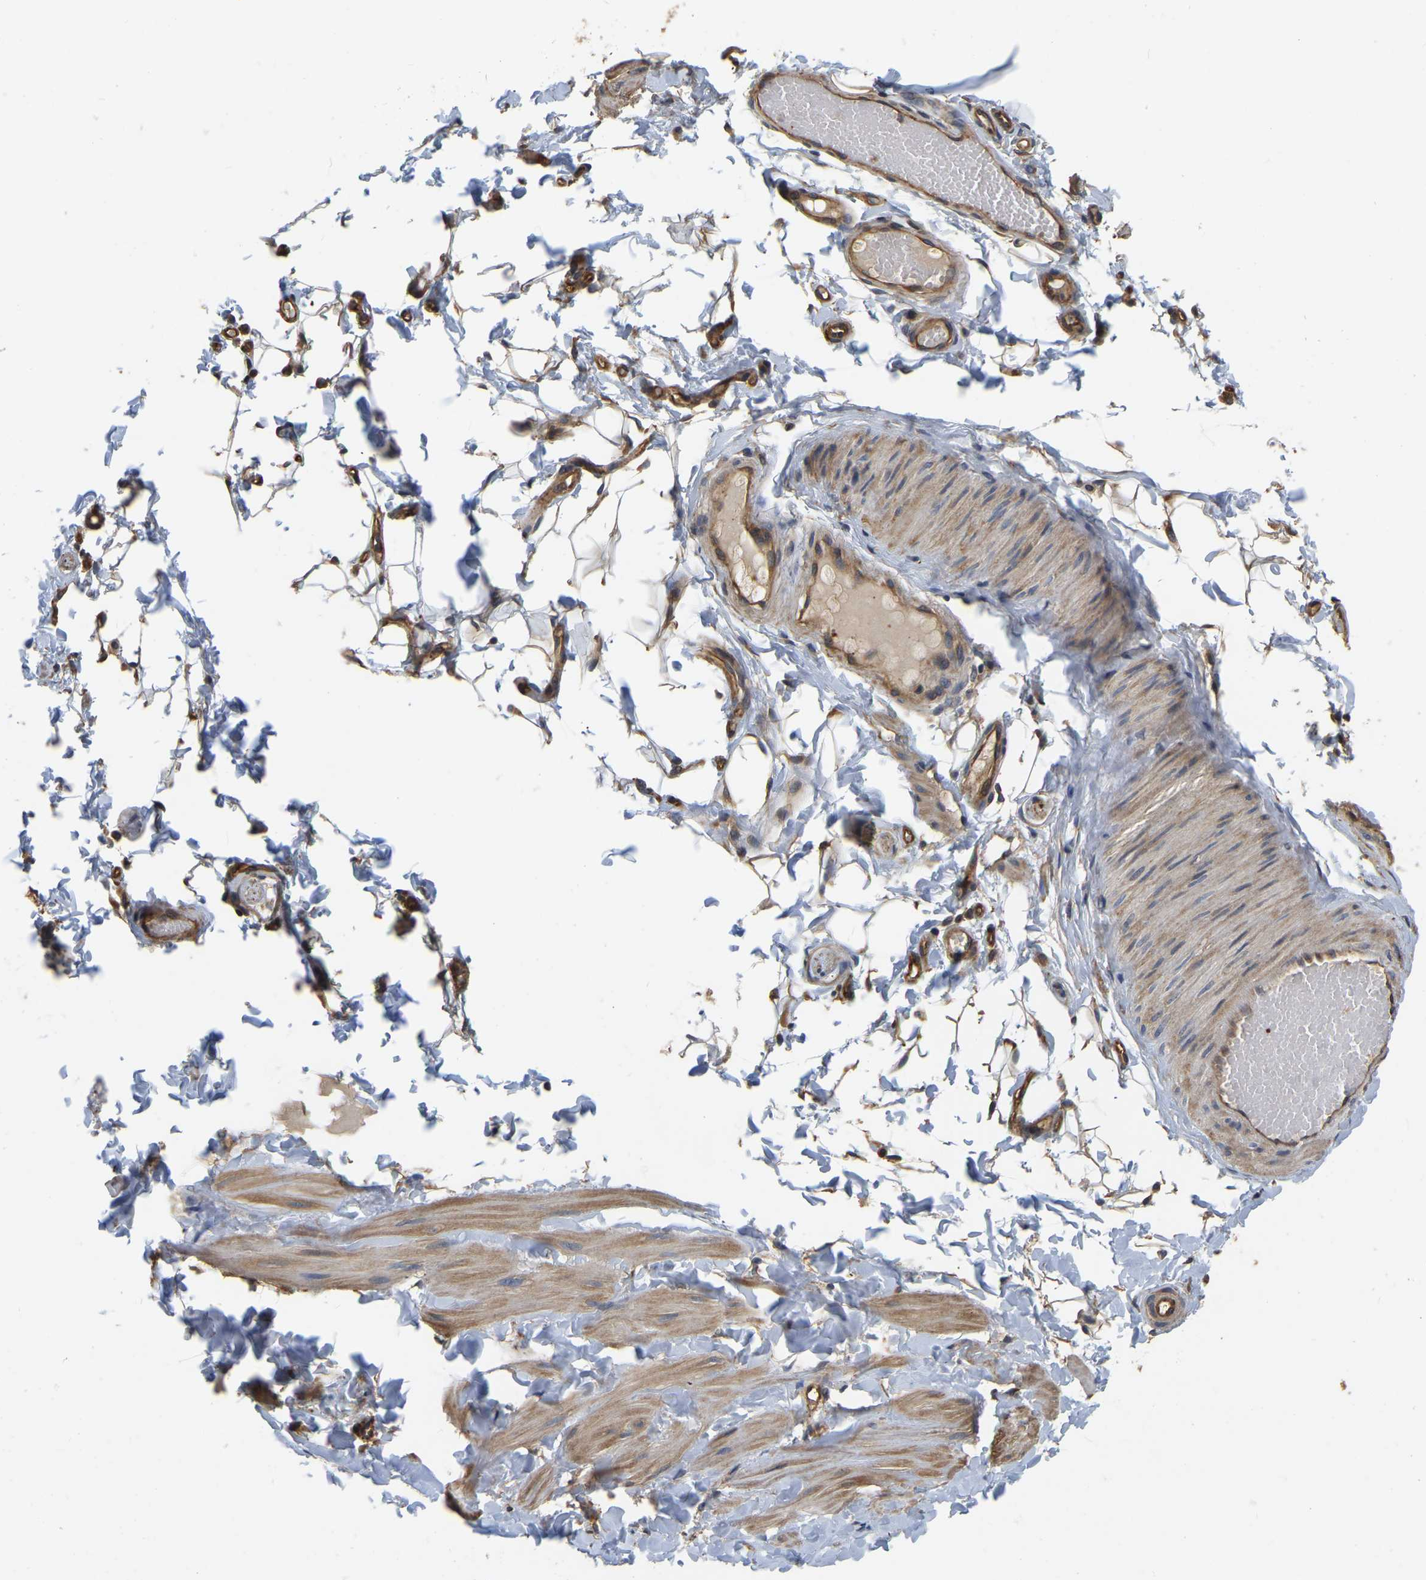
{"staining": {"intensity": "moderate", "quantity": ">75%", "location": "cytoplasmic/membranous"}, "tissue": "adipose tissue", "cell_type": "Adipocytes", "image_type": "normal", "snomed": [{"axis": "morphology", "description": "Normal tissue, NOS"}, {"axis": "topography", "description": "Adipose tissue"}, {"axis": "topography", "description": "Vascular tissue"}, {"axis": "topography", "description": "Peripheral nerve tissue"}], "caption": "IHC of unremarkable human adipose tissue shows medium levels of moderate cytoplasmic/membranous expression in about >75% of adipocytes. Immunohistochemistry stains the protein of interest in brown and the nuclei are stained blue.", "gene": "GARS1", "patient": {"sex": "male", "age": 25}}